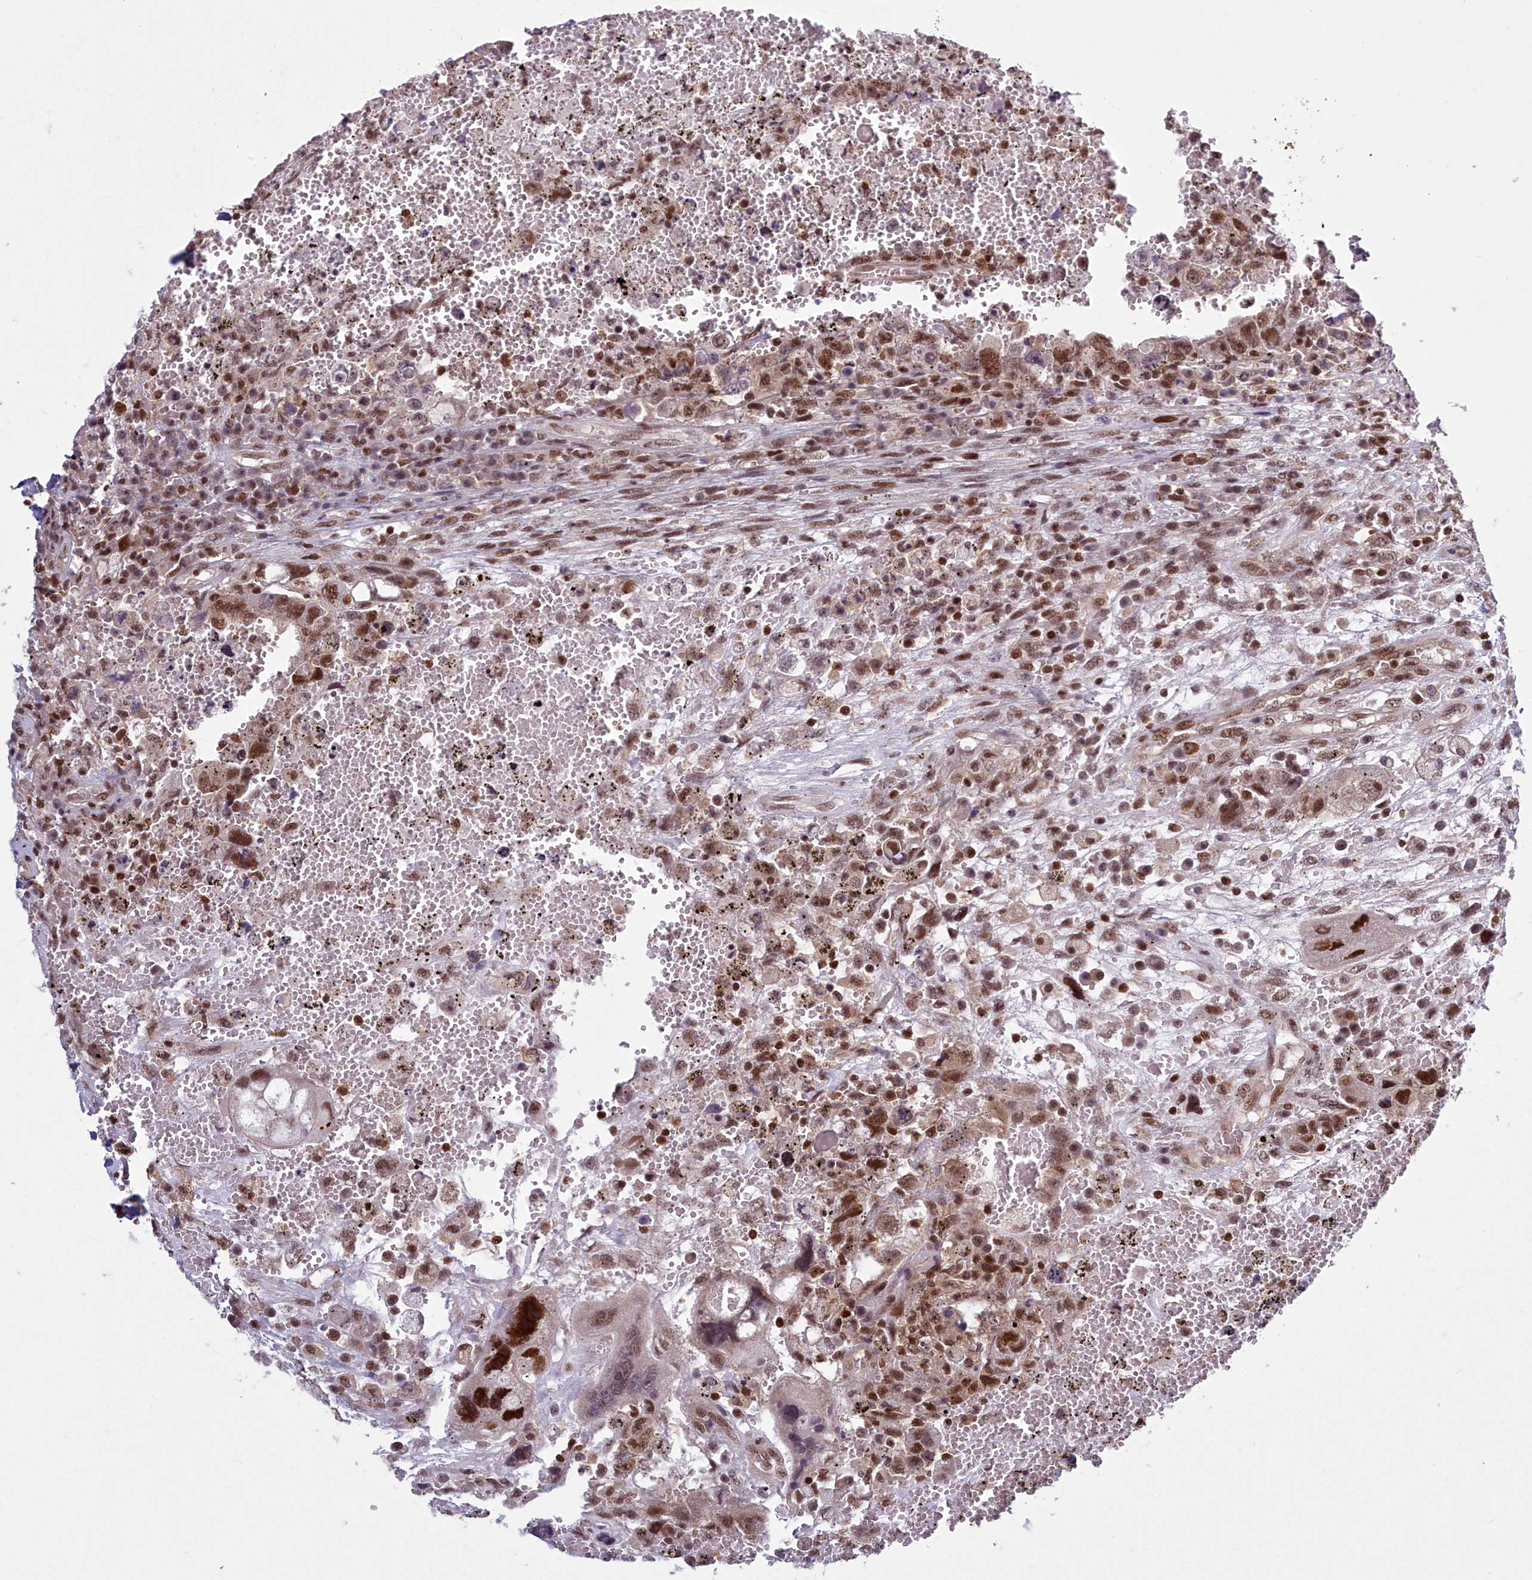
{"staining": {"intensity": "moderate", "quantity": ">75%", "location": "nuclear"}, "tissue": "testis cancer", "cell_type": "Tumor cells", "image_type": "cancer", "snomed": [{"axis": "morphology", "description": "Carcinoma, Embryonal, NOS"}, {"axis": "topography", "description": "Testis"}], "caption": "Testis cancer (embryonal carcinoma) was stained to show a protein in brown. There is medium levels of moderate nuclear positivity in approximately >75% of tumor cells.", "gene": "GMEB1", "patient": {"sex": "male", "age": 26}}